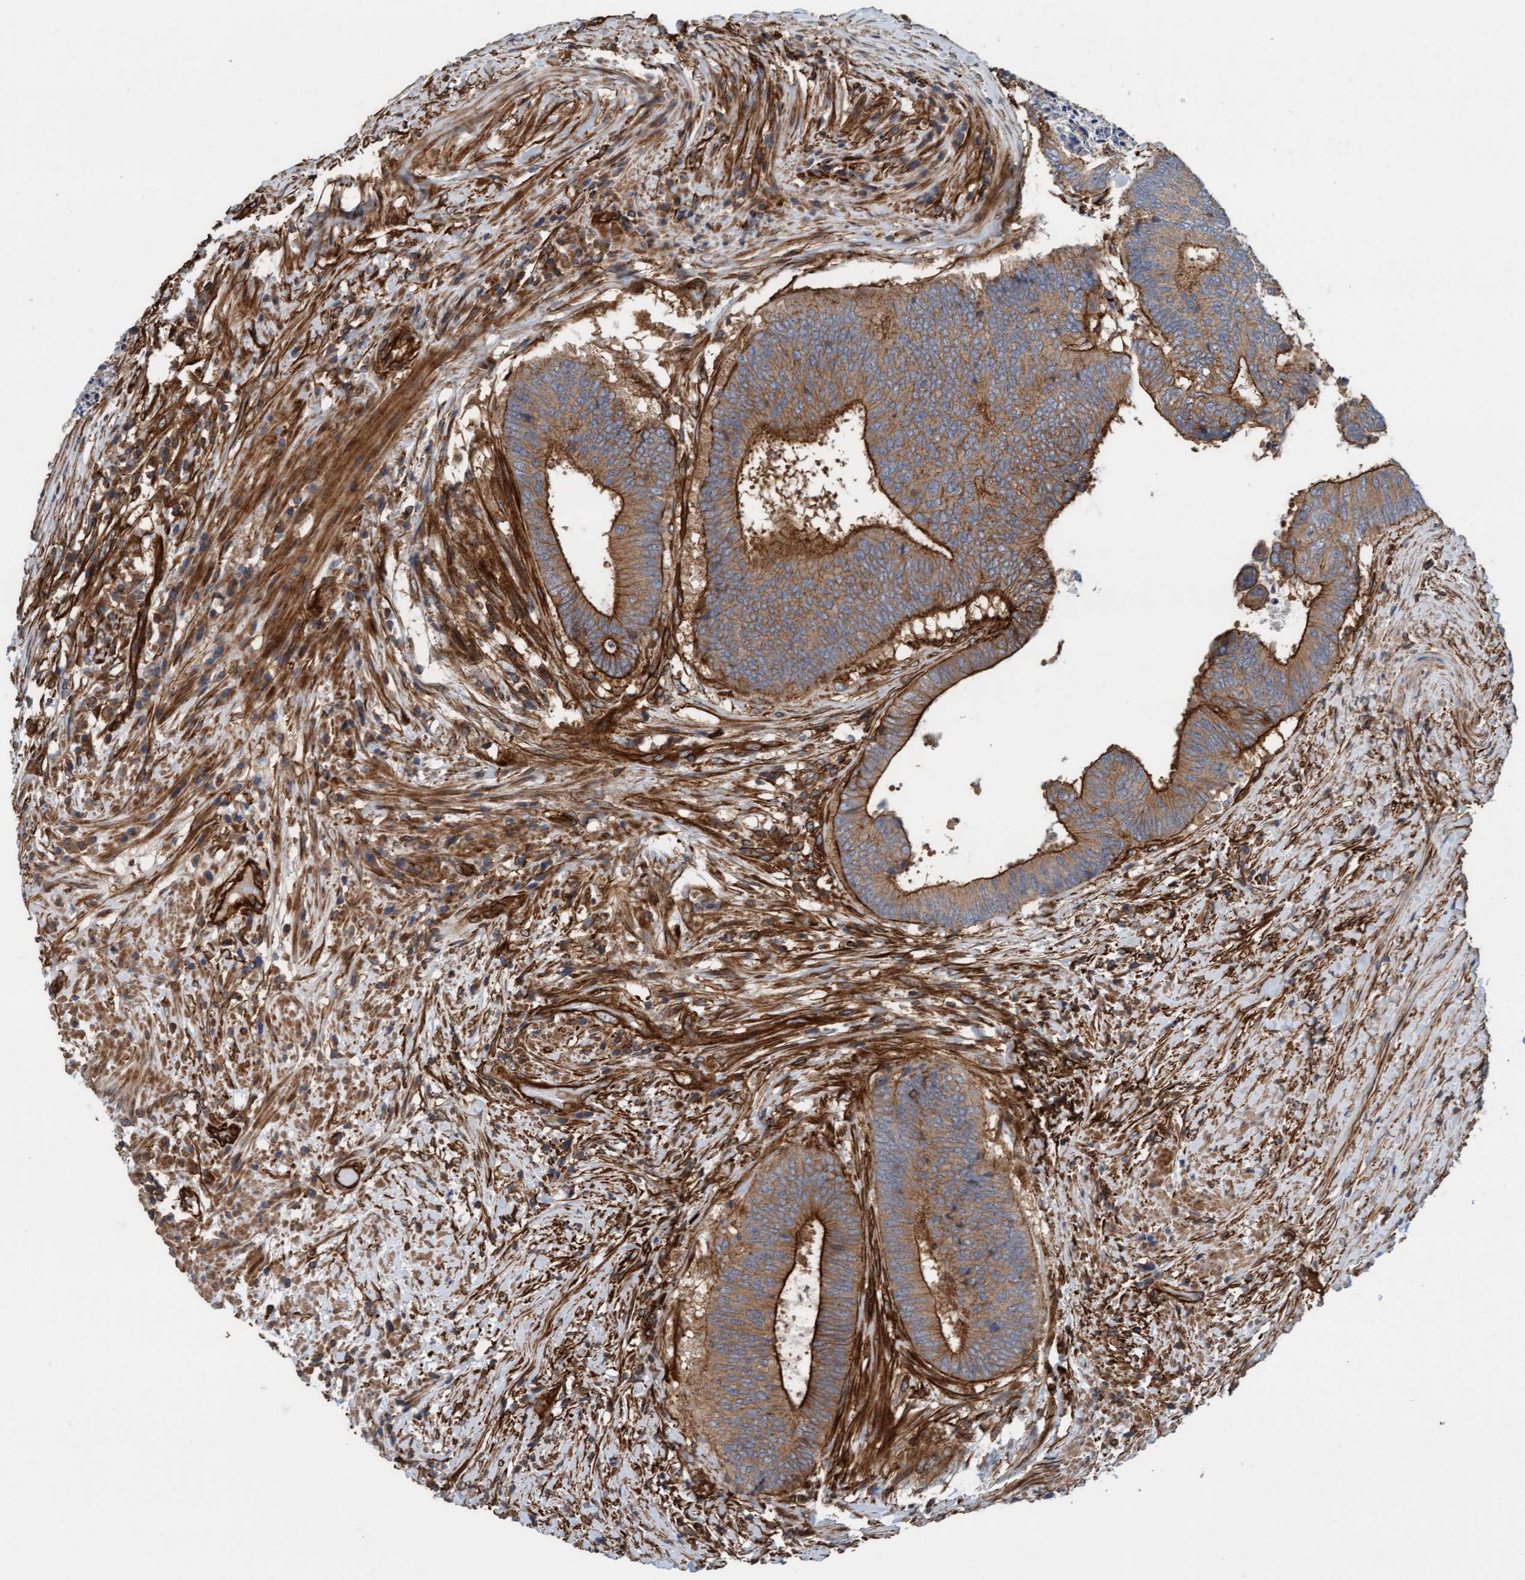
{"staining": {"intensity": "moderate", "quantity": ">75%", "location": "cytoplasmic/membranous"}, "tissue": "colorectal cancer", "cell_type": "Tumor cells", "image_type": "cancer", "snomed": [{"axis": "morphology", "description": "Adenocarcinoma, NOS"}, {"axis": "topography", "description": "Rectum"}], "caption": "DAB (3,3'-diaminobenzidine) immunohistochemical staining of adenocarcinoma (colorectal) displays moderate cytoplasmic/membranous protein expression in about >75% of tumor cells.", "gene": "STXBP4", "patient": {"sex": "male", "age": 72}}